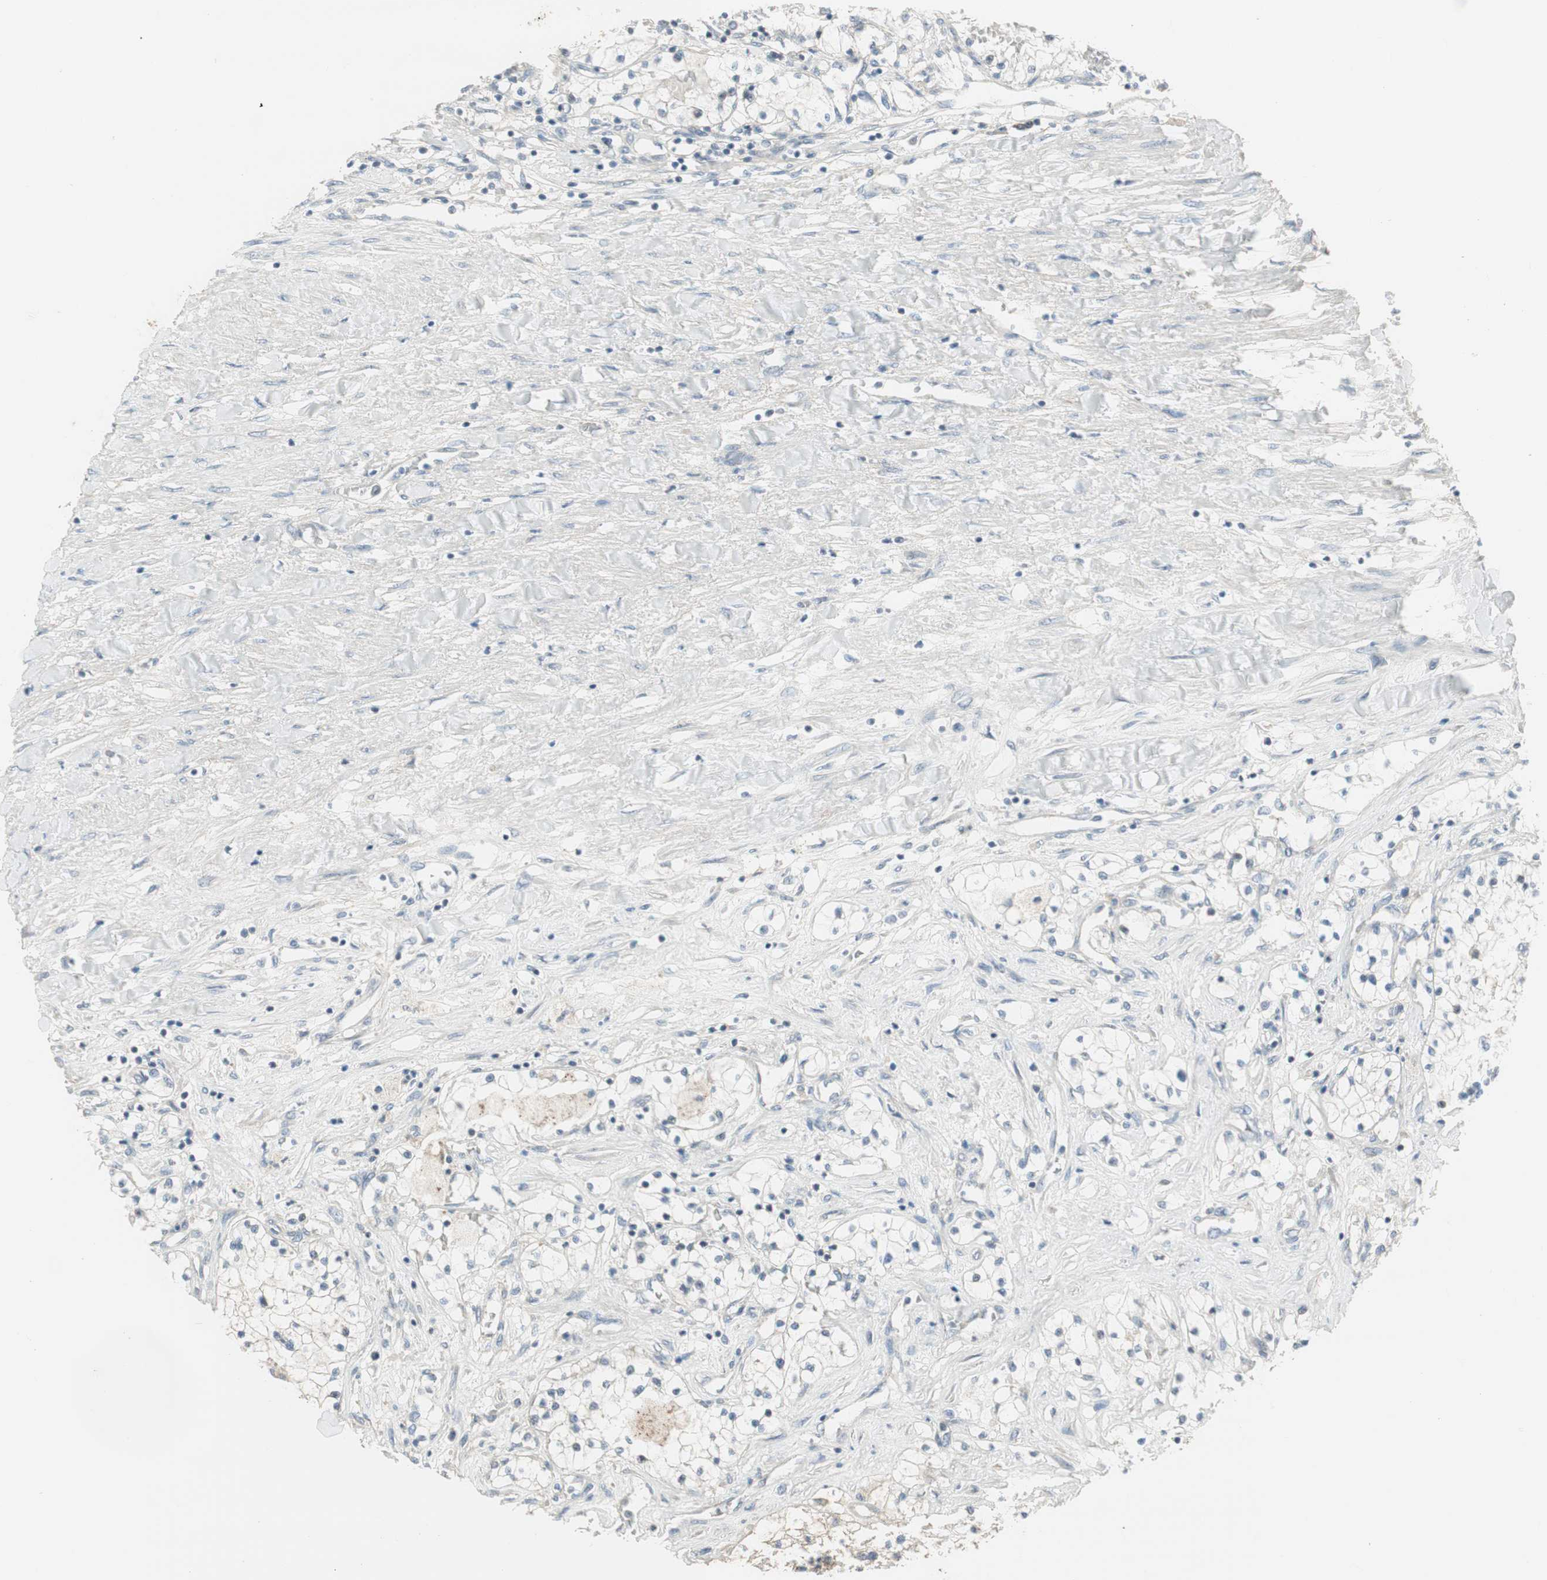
{"staining": {"intensity": "negative", "quantity": "none", "location": "none"}, "tissue": "renal cancer", "cell_type": "Tumor cells", "image_type": "cancer", "snomed": [{"axis": "morphology", "description": "Adenocarcinoma, NOS"}, {"axis": "topography", "description": "Kidney"}], "caption": "IHC photomicrograph of neoplastic tissue: human adenocarcinoma (renal) stained with DAB (3,3'-diaminobenzidine) exhibits no significant protein expression in tumor cells.", "gene": "EVA1A", "patient": {"sex": "male", "age": 68}}